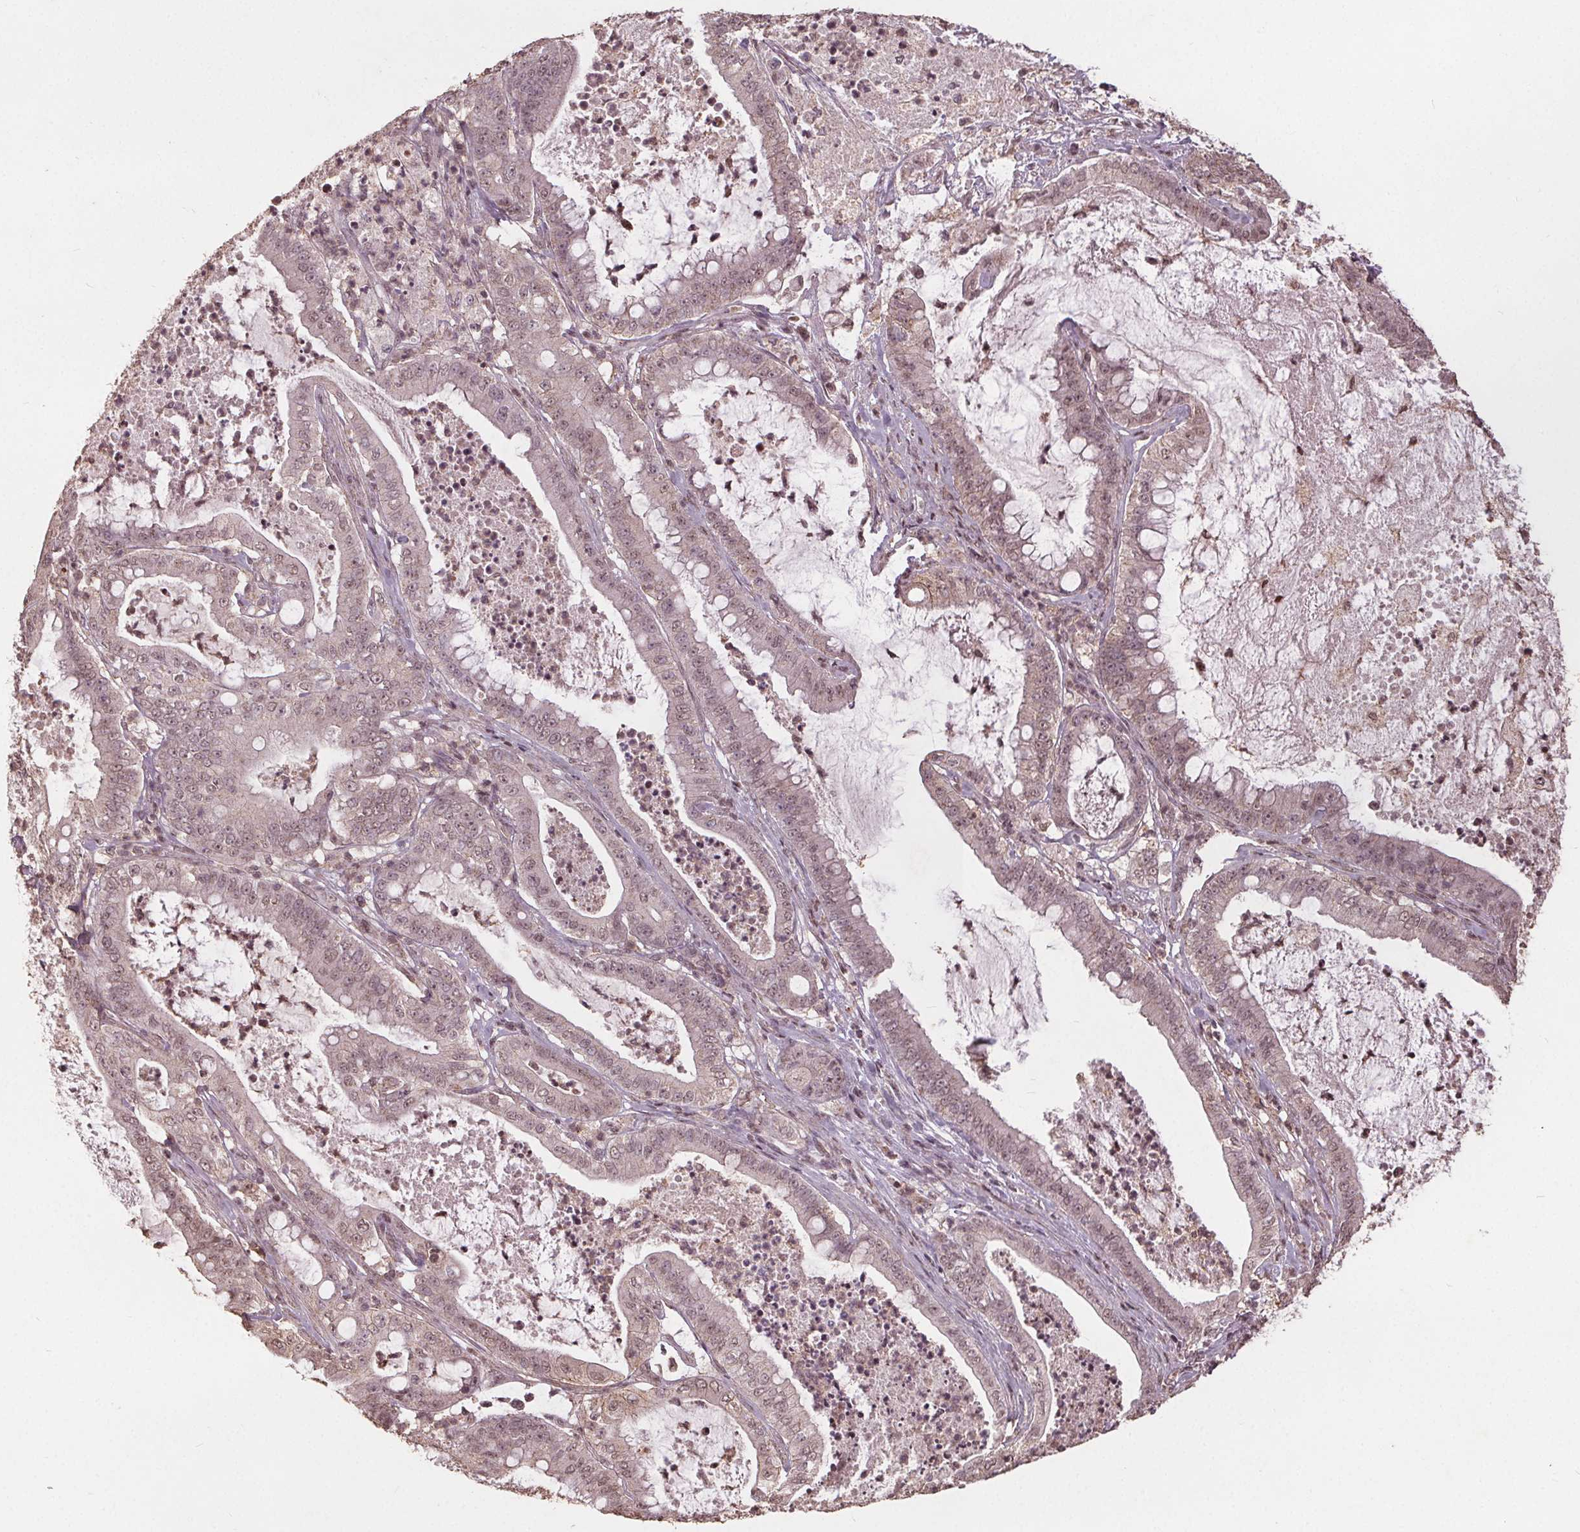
{"staining": {"intensity": "weak", "quantity": "25%-75%", "location": "nuclear"}, "tissue": "pancreatic cancer", "cell_type": "Tumor cells", "image_type": "cancer", "snomed": [{"axis": "morphology", "description": "Adenocarcinoma, NOS"}, {"axis": "topography", "description": "Pancreas"}], "caption": "Immunohistochemistry (IHC) (DAB) staining of human pancreatic adenocarcinoma exhibits weak nuclear protein positivity in approximately 25%-75% of tumor cells.", "gene": "DSG3", "patient": {"sex": "male", "age": 71}}